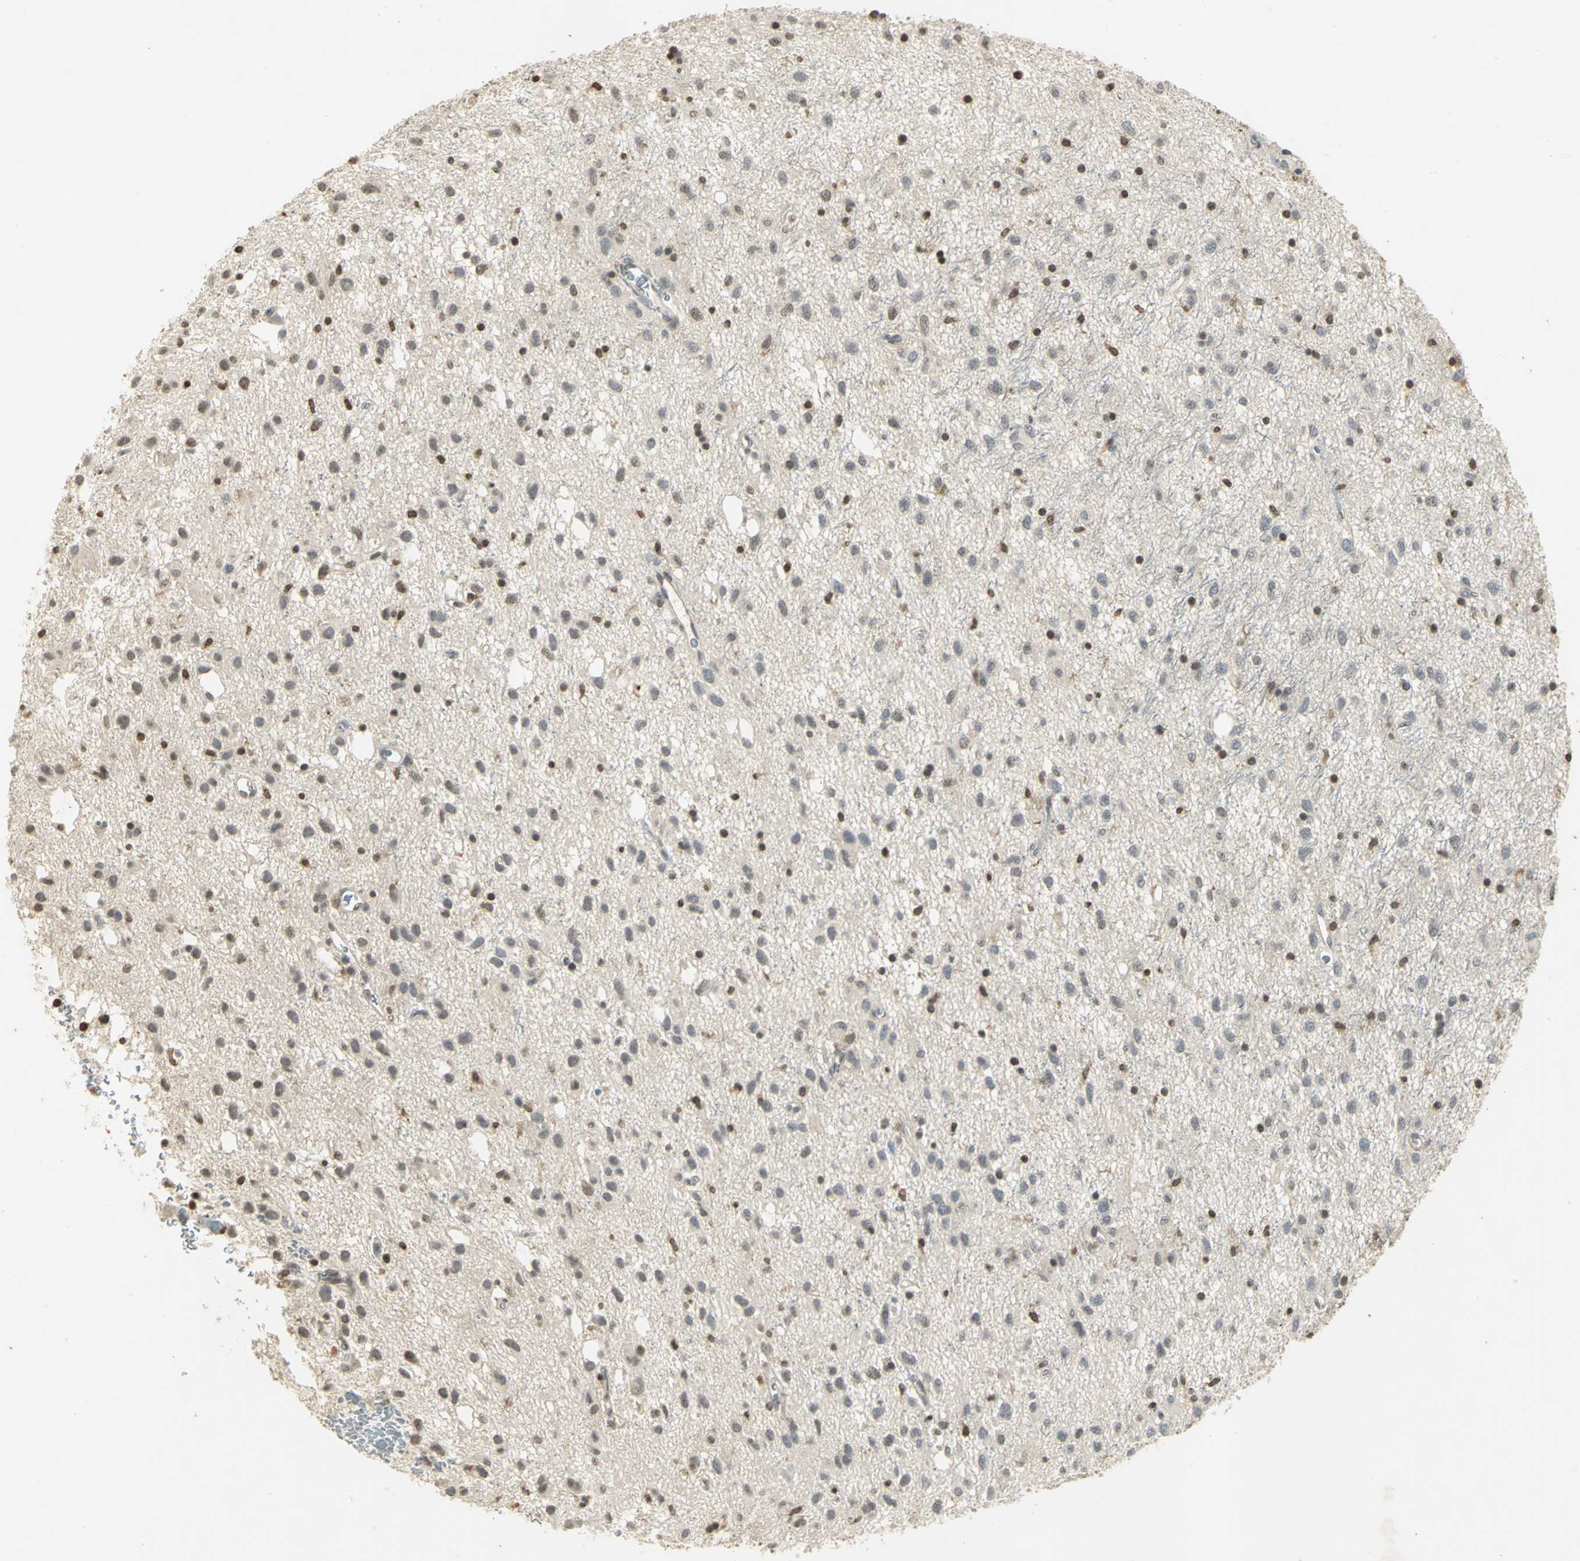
{"staining": {"intensity": "weak", "quantity": "<25%", "location": "nuclear"}, "tissue": "glioma", "cell_type": "Tumor cells", "image_type": "cancer", "snomed": [{"axis": "morphology", "description": "Glioma, malignant, Low grade"}, {"axis": "topography", "description": "Brain"}], "caption": "A histopathology image of human glioma is negative for staining in tumor cells.", "gene": "IL16", "patient": {"sex": "male", "age": 77}}